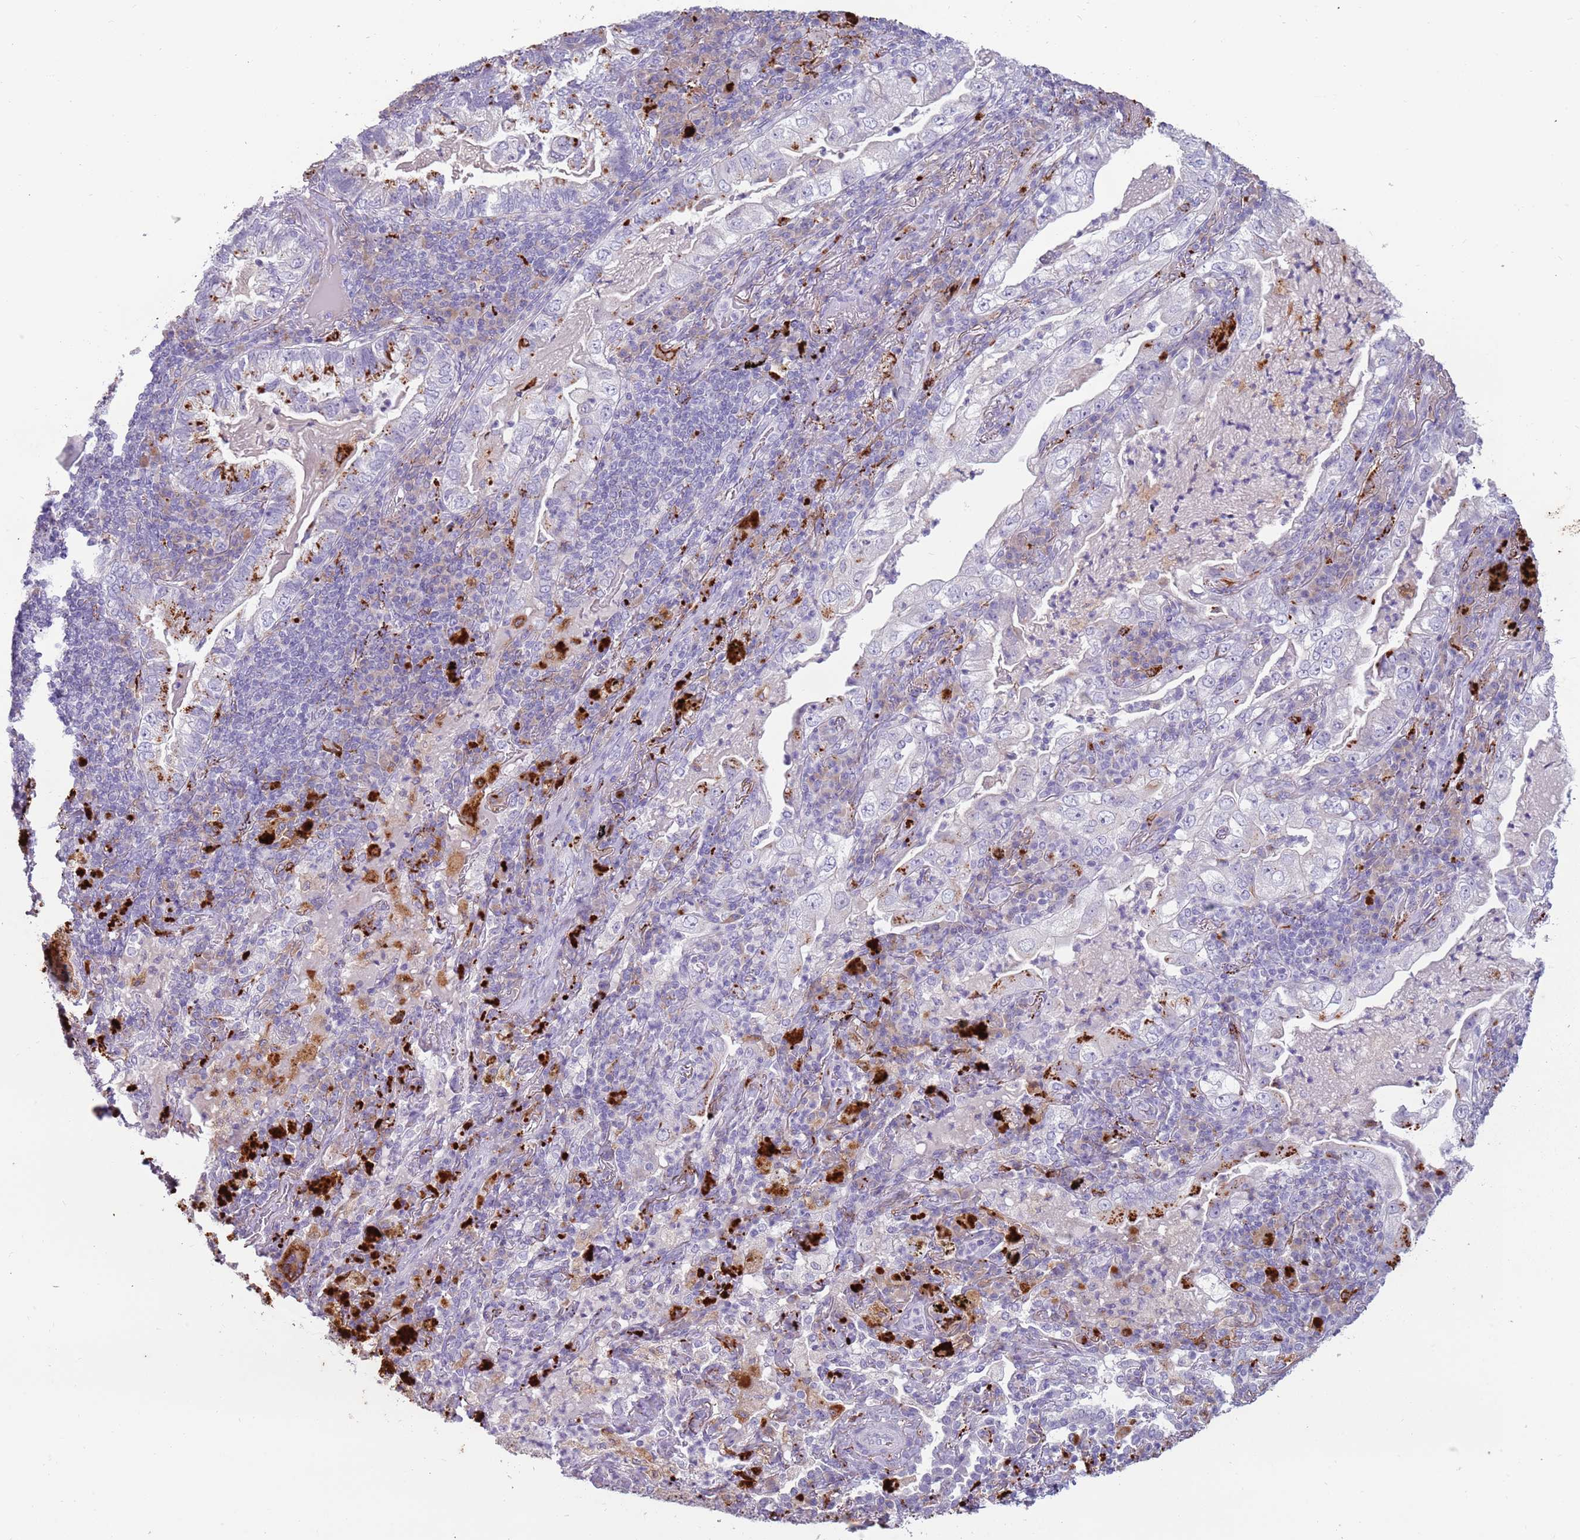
{"staining": {"intensity": "negative", "quantity": "none", "location": "none"}, "tissue": "lung cancer", "cell_type": "Tumor cells", "image_type": "cancer", "snomed": [{"axis": "morphology", "description": "Adenocarcinoma, NOS"}, {"axis": "topography", "description": "Lung"}], "caption": "Tumor cells show no significant protein staining in adenocarcinoma (lung).", "gene": "NWD2", "patient": {"sex": "female", "age": 73}}